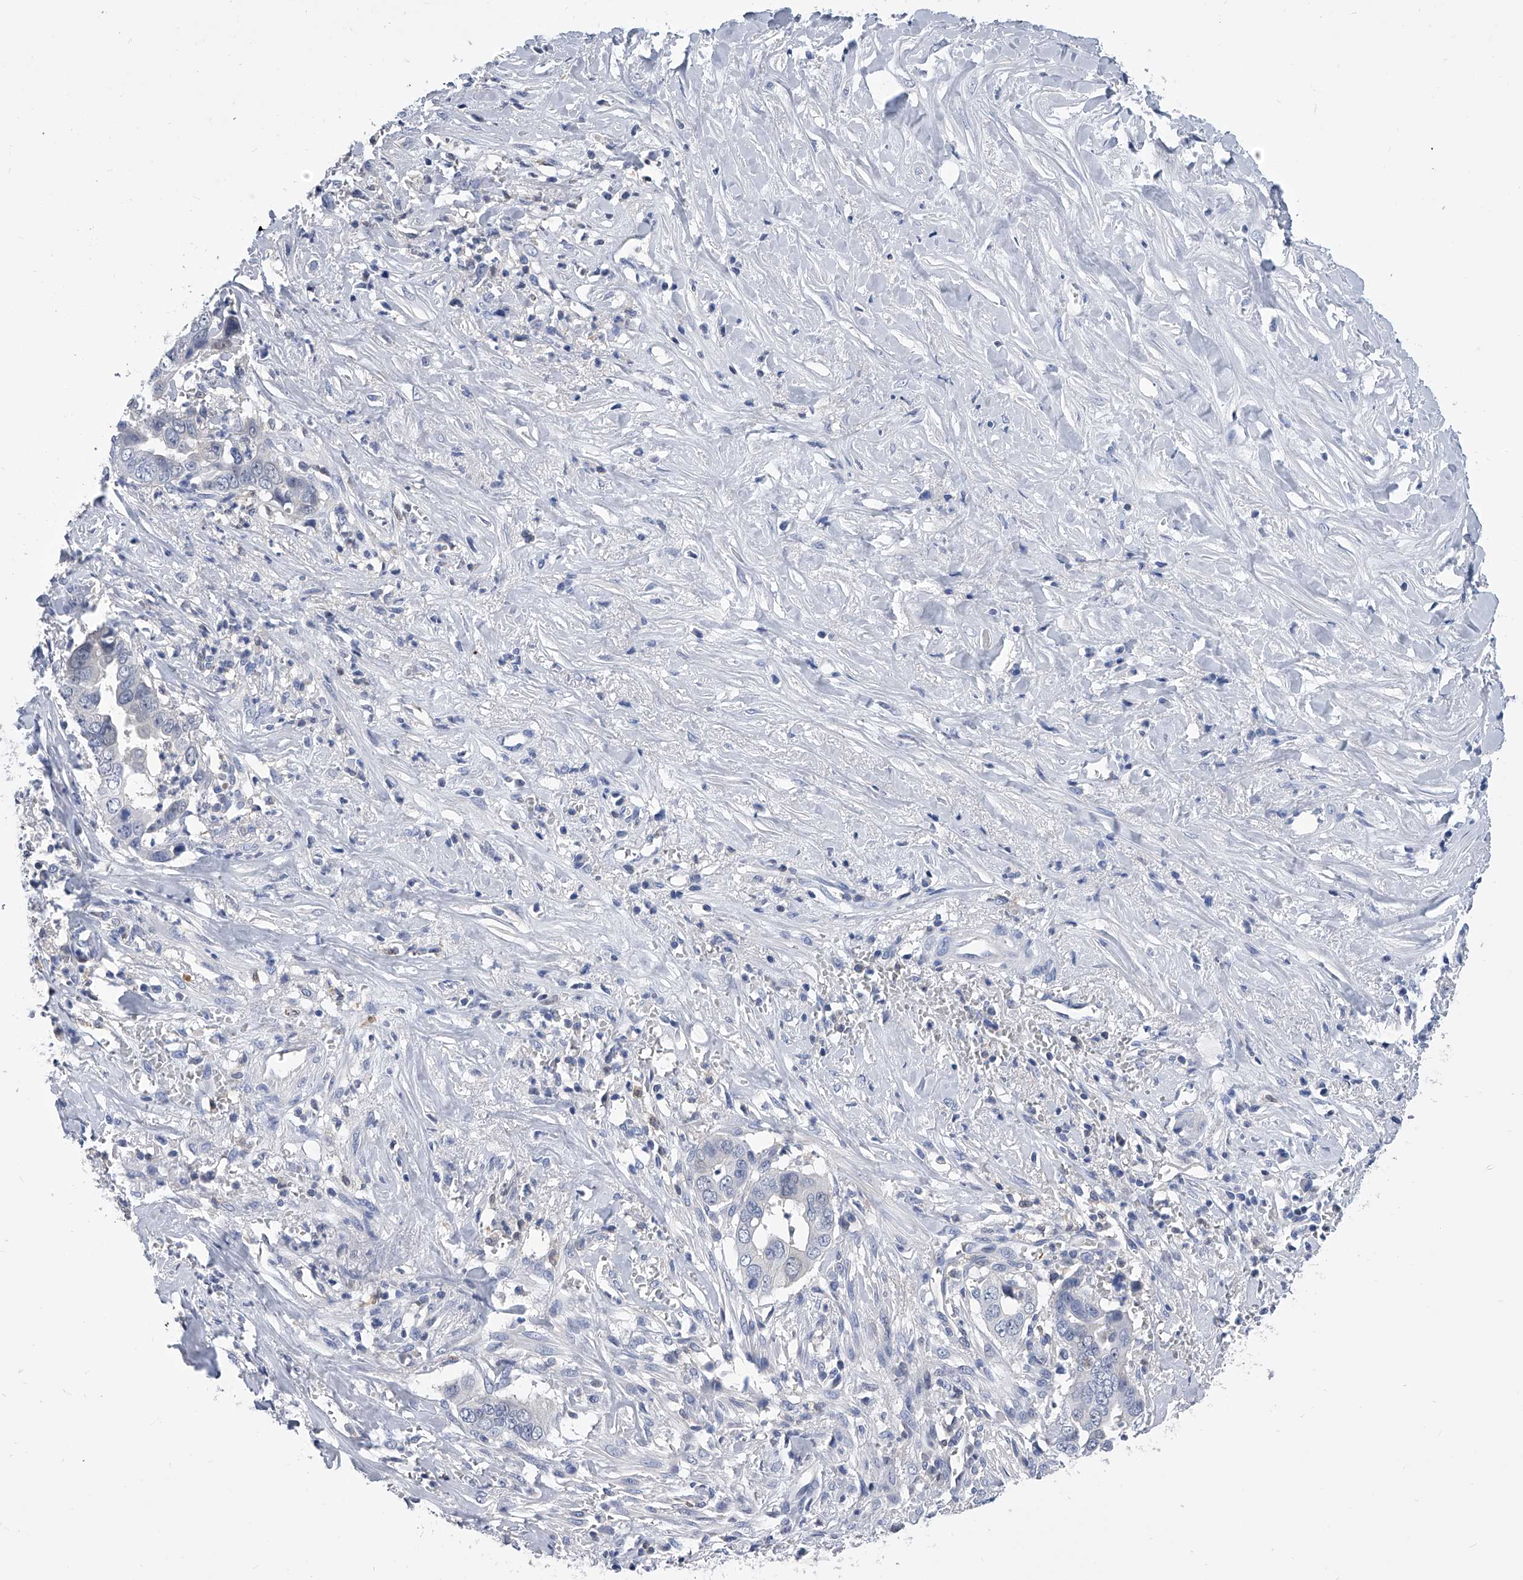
{"staining": {"intensity": "negative", "quantity": "none", "location": "none"}, "tissue": "liver cancer", "cell_type": "Tumor cells", "image_type": "cancer", "snomed": [{"axis": "morphology", "description": "Cholangiocarcinoma"}, {"axis": "topography", "description": "Liver"}], "caption": "This is a image of IHC staining of liver cancer, which shows no expression in tumor cells. (Brightfield microscopy of DAB IHC at high magnification).", "gene": "SERPINB9", "patient": {"sex": "female", "age": 79}}